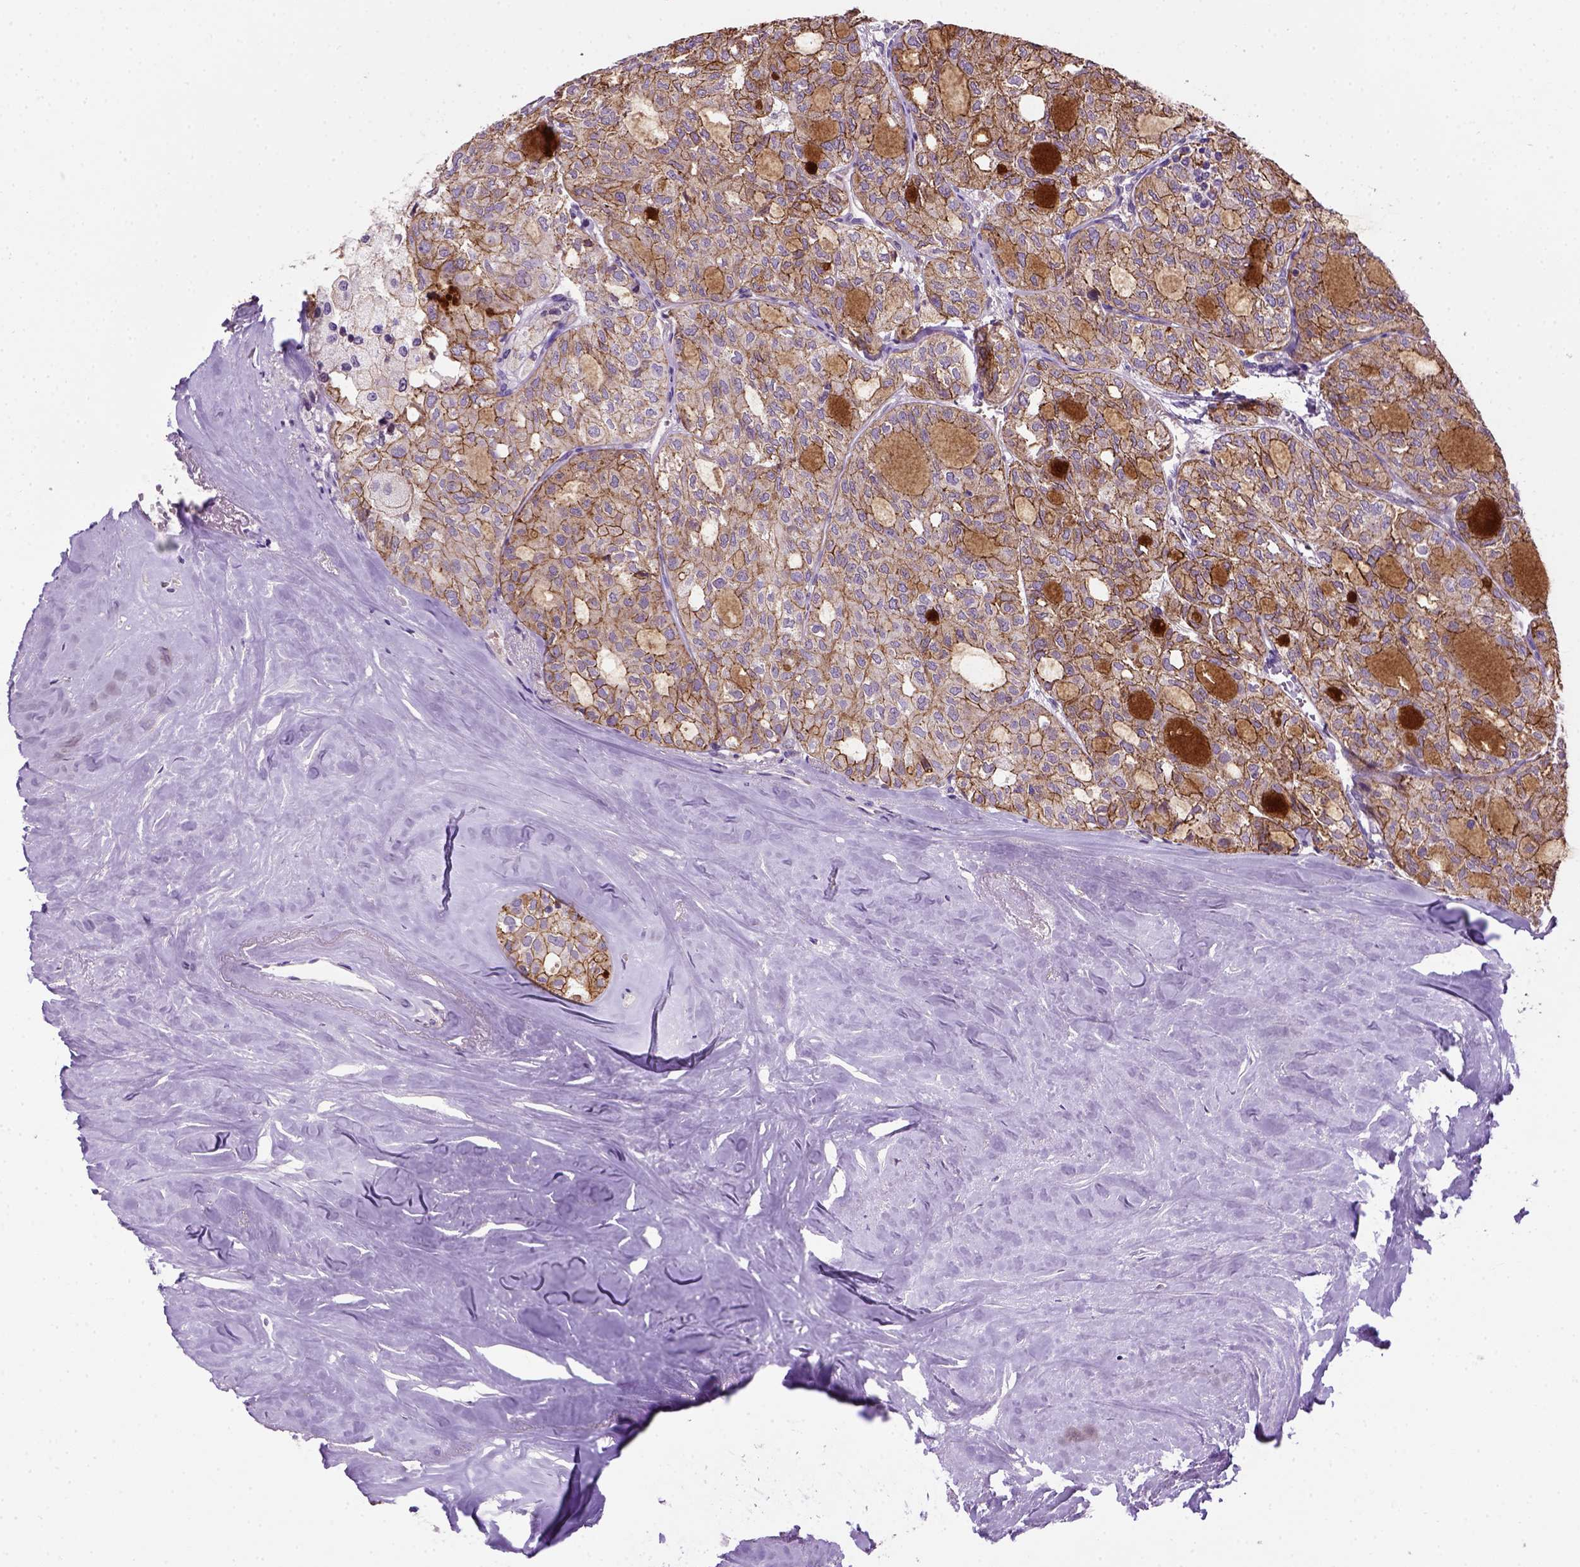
{"staining": {"intensity": "strong", "quantity": ">75%", "location": "cytoplasmic/membranous"}, "tissue": "thyroid cancer", "cell_type": "Tumor cells", "image_type": "cancer", "snomed": [{"axis": "morphology", "description": "Follicular adenoma carcinoma, NOS"}, {"axis": "topography", "description": "Thyroid gland"}], "caption": "This is a photomicrograph of immunohistochemistry staining of thyroid cancer, which shows strong positivity in the cytoplasmic/membranous of tumor cells.", "gene": "CDH1", "patient": {"sex": "male", "age": 75}}